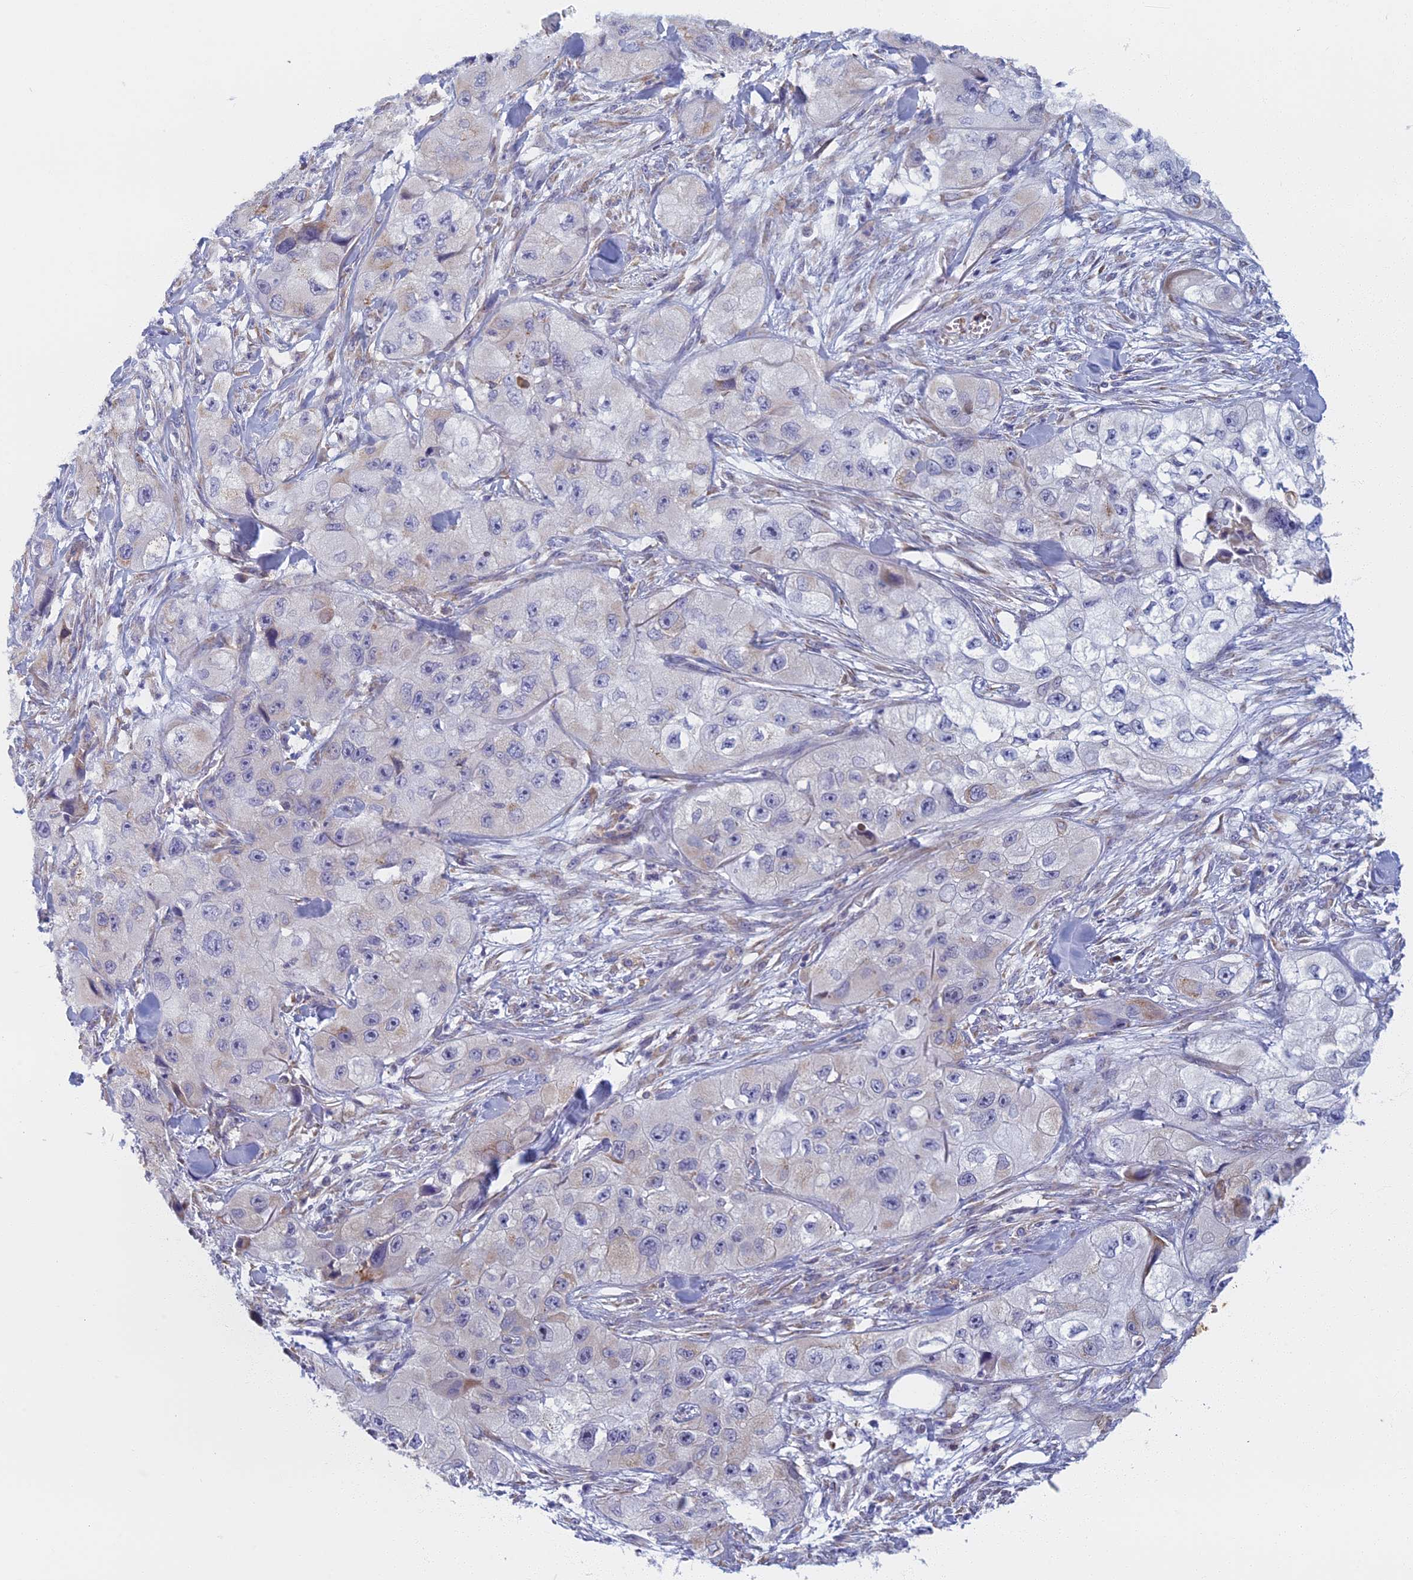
{"staining": {"intensity": "weak", "quantity": "<25%", "location": "cytoplasmic/membranous"}, "tissue": "skin cancer", "cell_type": "Tumor cells", "image_type": "cancer", "snomed": [{"axis": "morphology", "description": "Squamous cell carcinoma, NOS"}, {"axis": "topography", "description": "Skin"}, {"axis": "topography", "description": "Subcutis"}], "caption": "The photomicrograph demonstrates no staining of tumor cells in skin cancer.", "gene": "DDX51", "patient": {"sex": "male", "age": 73}}